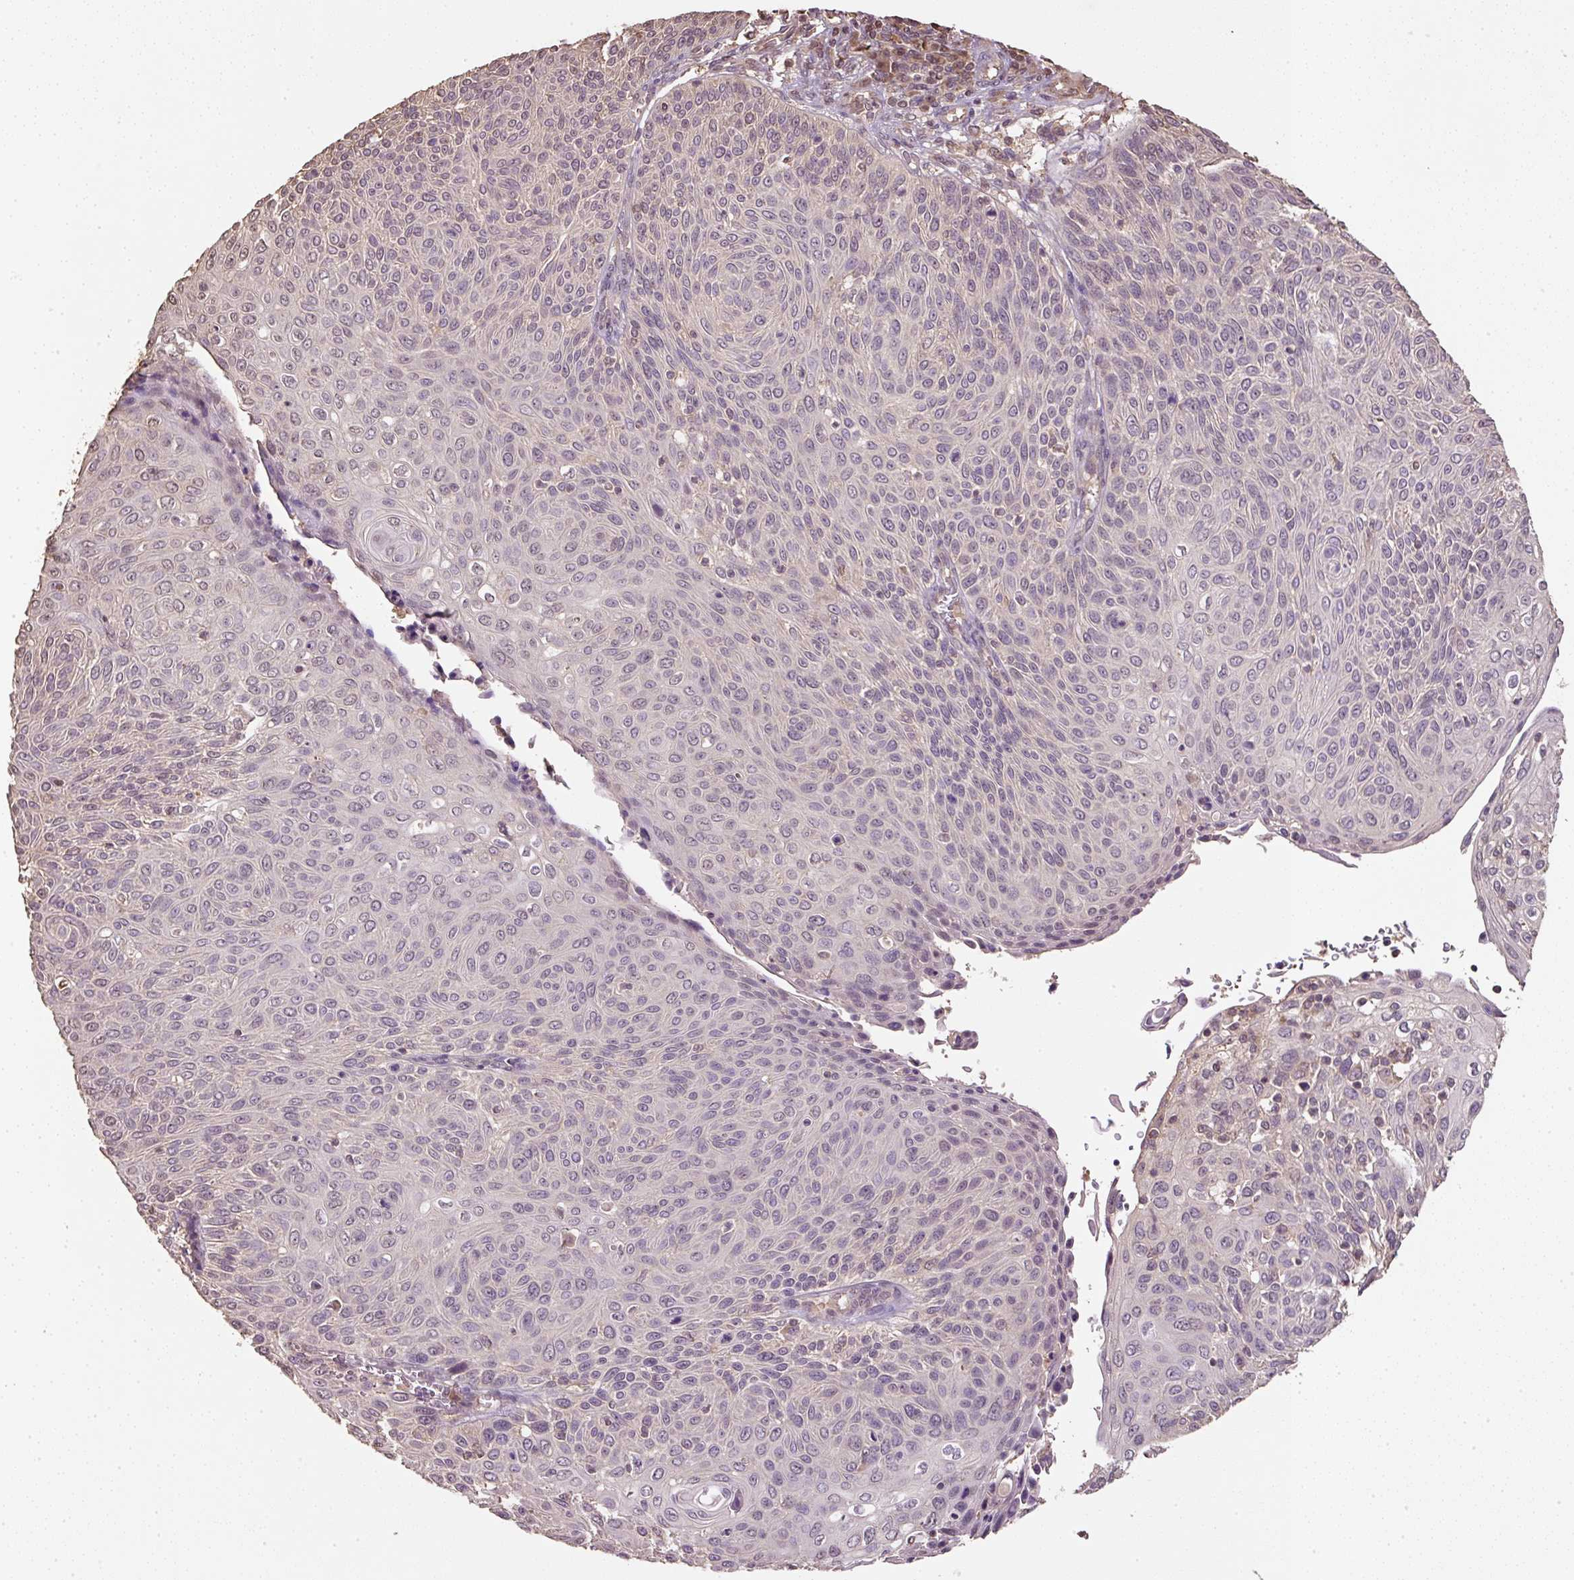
{"staining": {"intensity": "negative", "quantity": "none", "location": "none"}, "tissue": "cervical cancer", "cell_type": "Tumor cells", "image_type": "cancer", "snomed": [{"axis": "morphology", "description": "Squamous cell carcinoma, NOS"}, {"axis": "topography", "description": "Cervix"}], "caption": "Immunohistochemistry image of neoplastic tissue: squamous cell carcinoma (cervical) stained with DAB demonstrates no significant protein positivity in tumor cells.", "gene": "TMEM170B", "patient": {"sex": "female", "age": 31}}